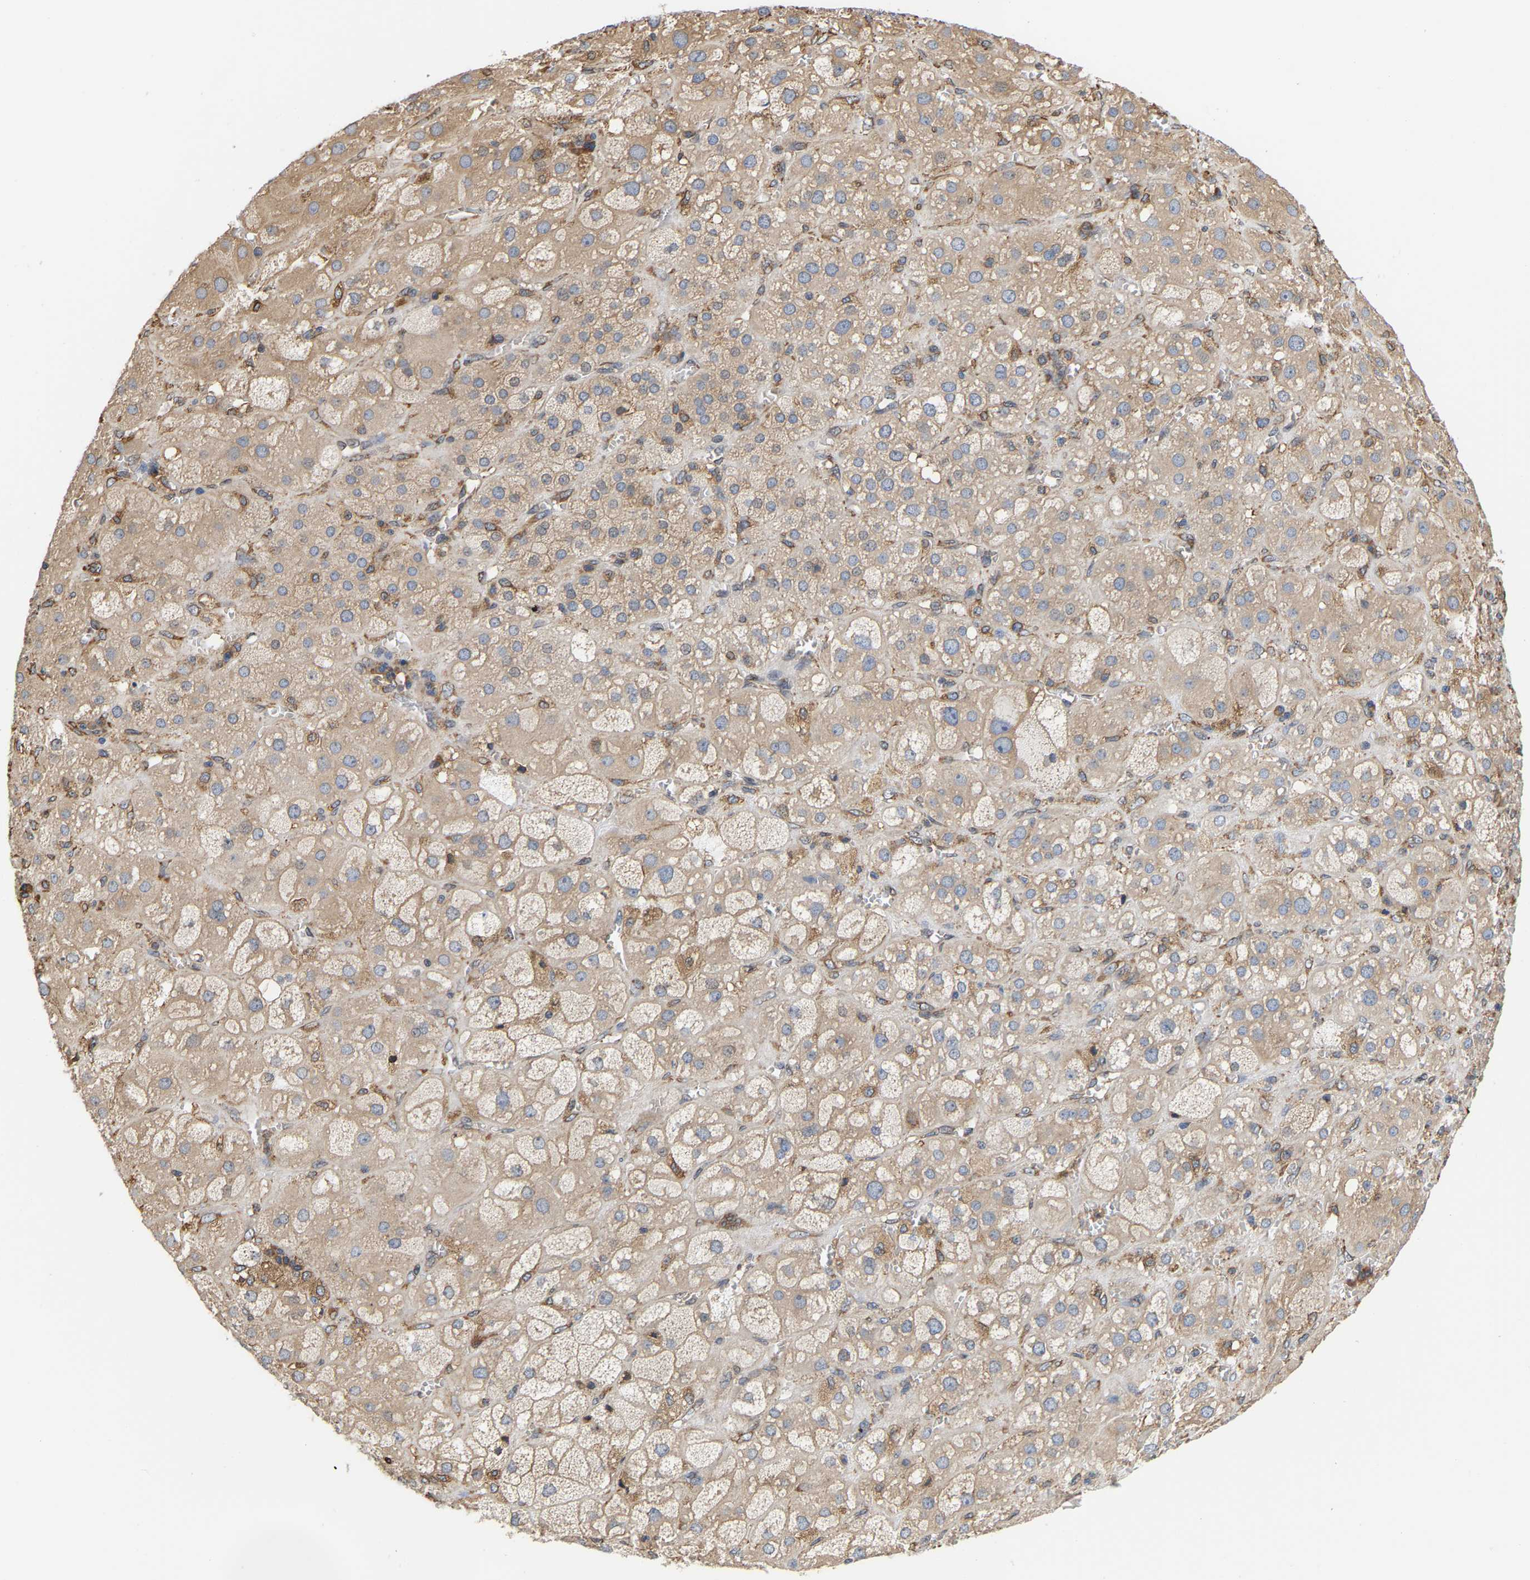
{"staining": {"intensity": "weak", "quantity": "25%-75%", "location": "cytoplasmic/membranous"}, "tissue": "adrenal gland", "cell_type": "Glandular cells", "image_type": "normal", "snomed": [{"axis": "morphology", "description": "Normal tissue, NOS"}, {"axis": "topography", "description": "Adrenal gland"}], "caption": "Weak cytoplasmic/membranous positivity for a protein is identified in about 25%-75% of glandular cells of normal adrenal gland using immunohistochemistry (IHC).", "gene": "ARAP1", "patient": {"sex": "female", "age": 47}}